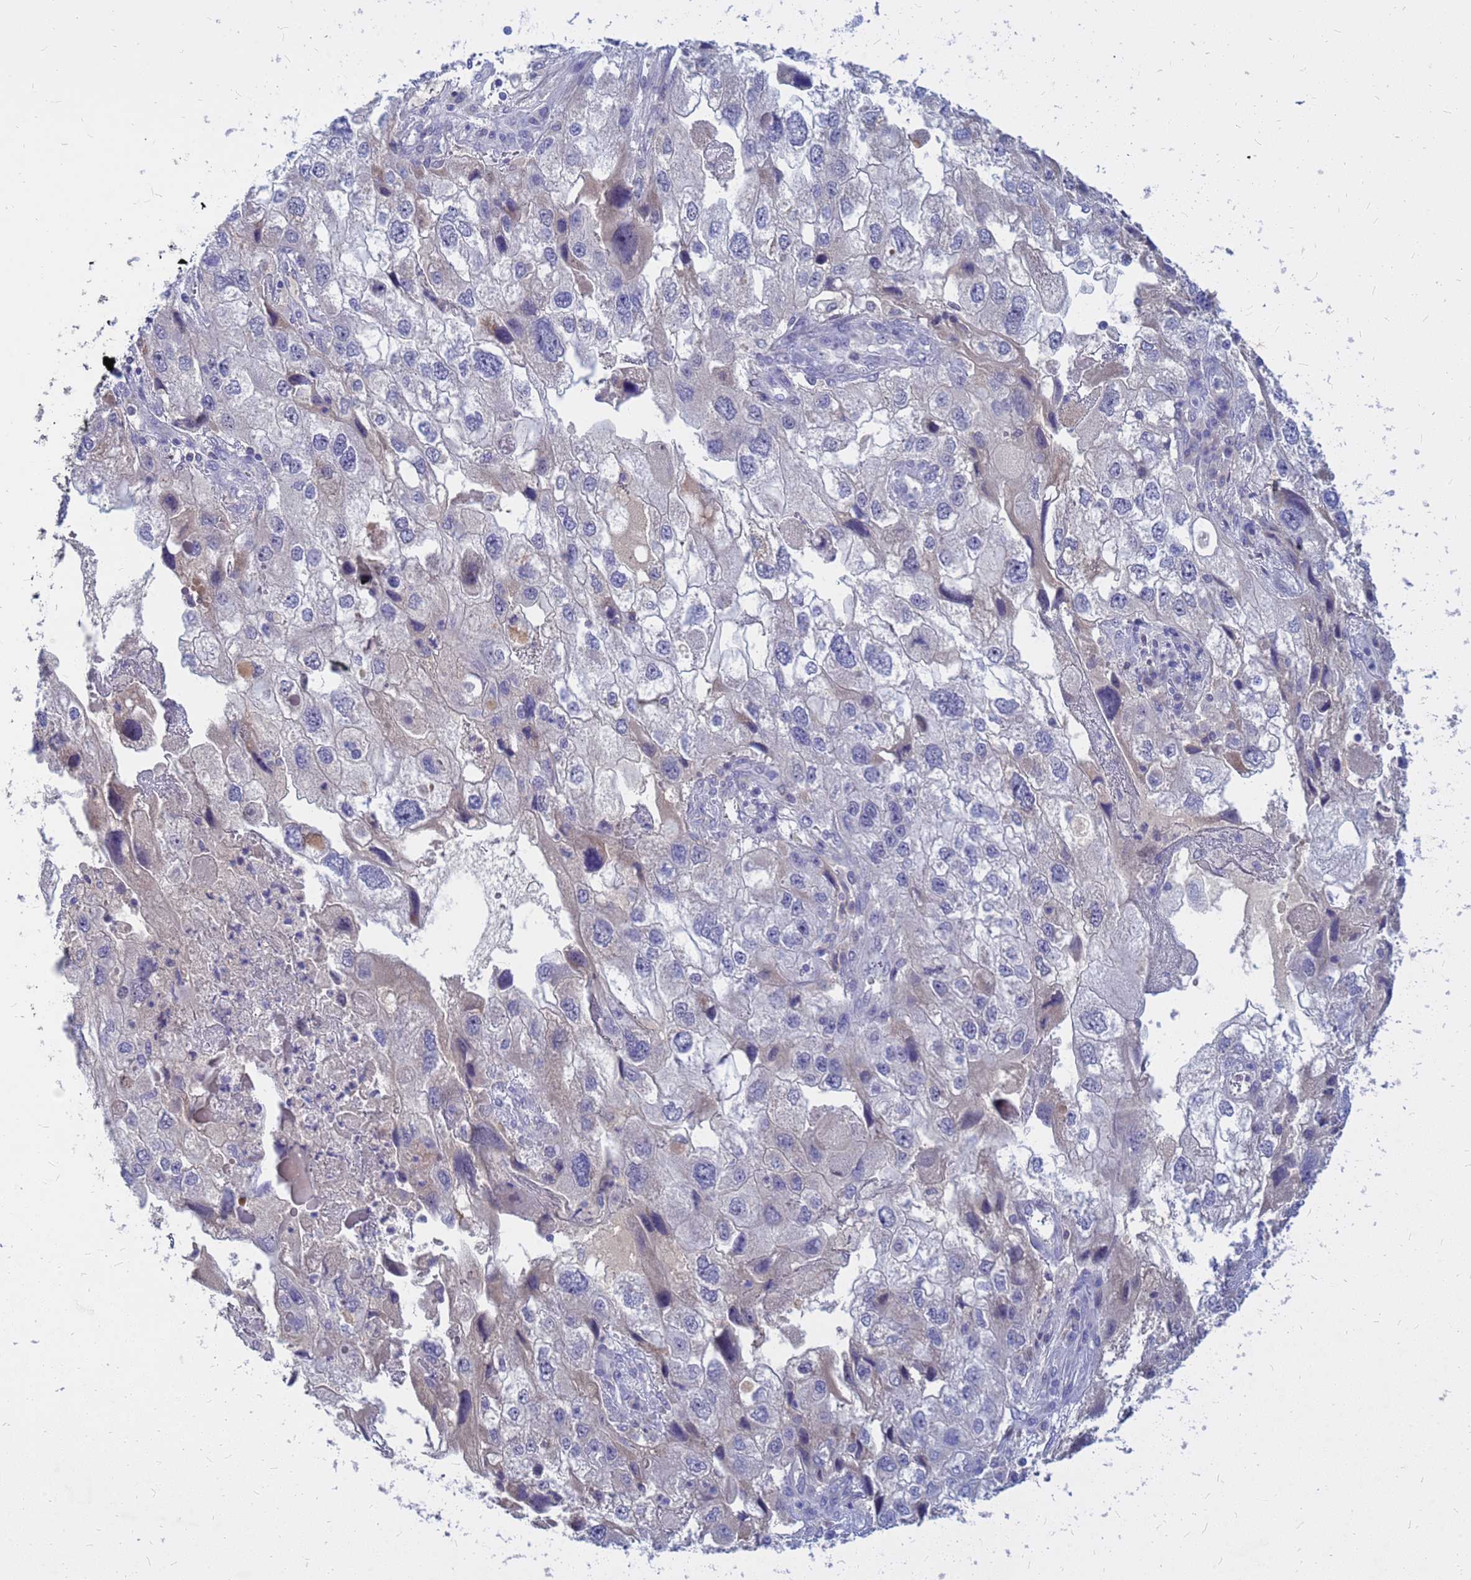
{"staining": {"intensity": "negative", "quantity": "none", "location": "none"}, "tissue": "endometrial cancer", "cell_type": "Tumor cells", "image_type": "cancer", "snomed": [{"axis": "morphology", "description": "Adenocarcinoma, NOS"}, {"axis": "topography", "description": "Endometrium"}], "caption": "Tumor cells show no significant expression in endometrial adenocarcinoma.", "gene": "SRGAP3", "patient": {"sex": "female", "age": 49}}